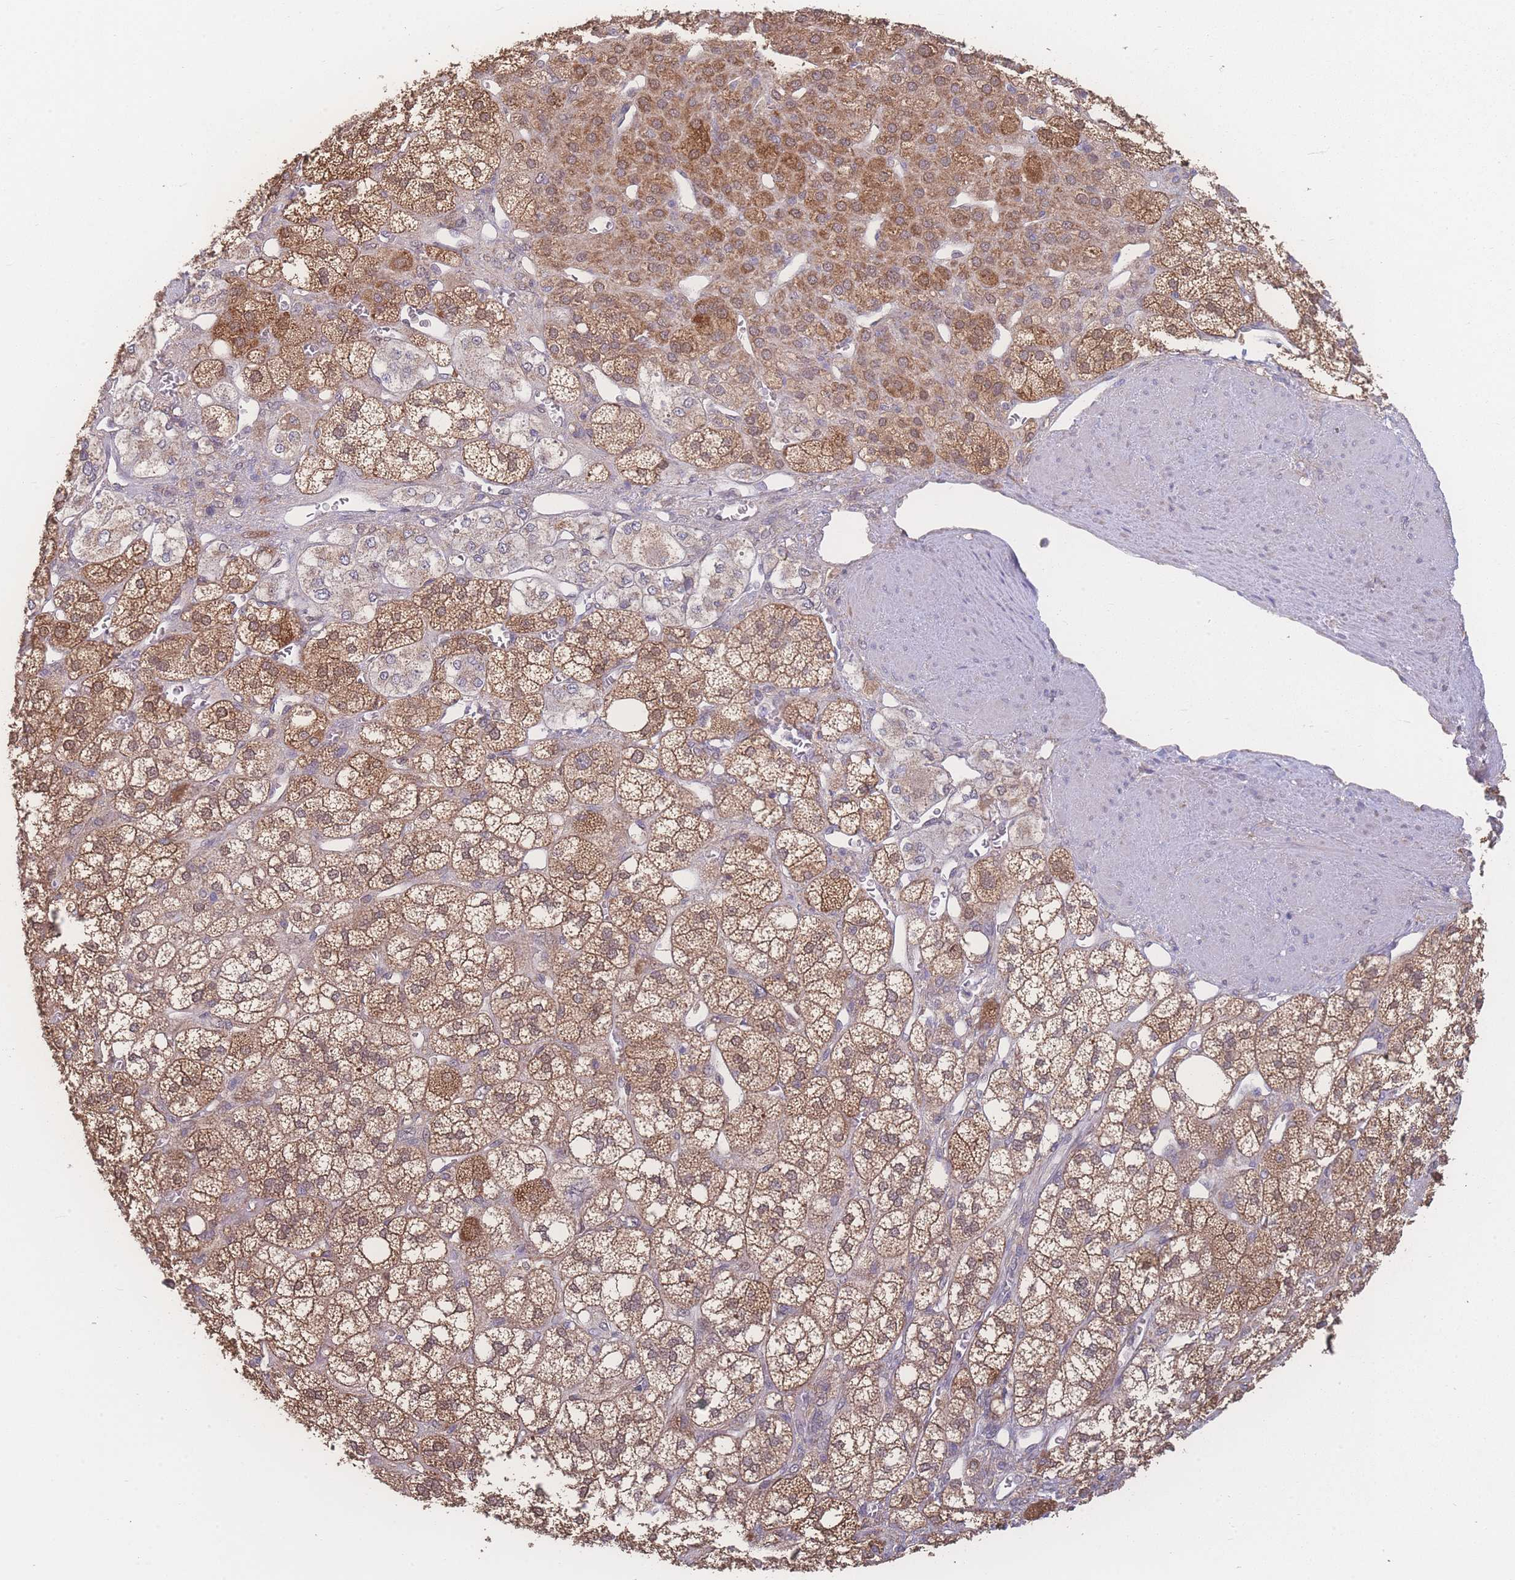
{"staining": {"intensity": "moderate", "quantity": ">75%", "location": "cytoplasmic/membranous"}, "tissue": "adrenal gland", "cell_type": "Glandular cells", "image_type": "normal", "snomed": [{"axis": "morphology", "description": "Normal tissue, NOS"}, {"axis": "topography", "description": "Adrenal gland"}], "caption": "Adrenal gland stained with DAB (3,3'-diaminobenzidine) IHC shows medium levels of moderate cytoplasmic/membranous staining in approximately >75% of glandular cells. The protein is stained brown, and the nuclei are stained in blue (DAB (3,3'-diaminobenzidine) IHC with brightfield microscopy, high magnification).", "gene": "GIPR", "patient": {"sex": "male", "age": 61}}